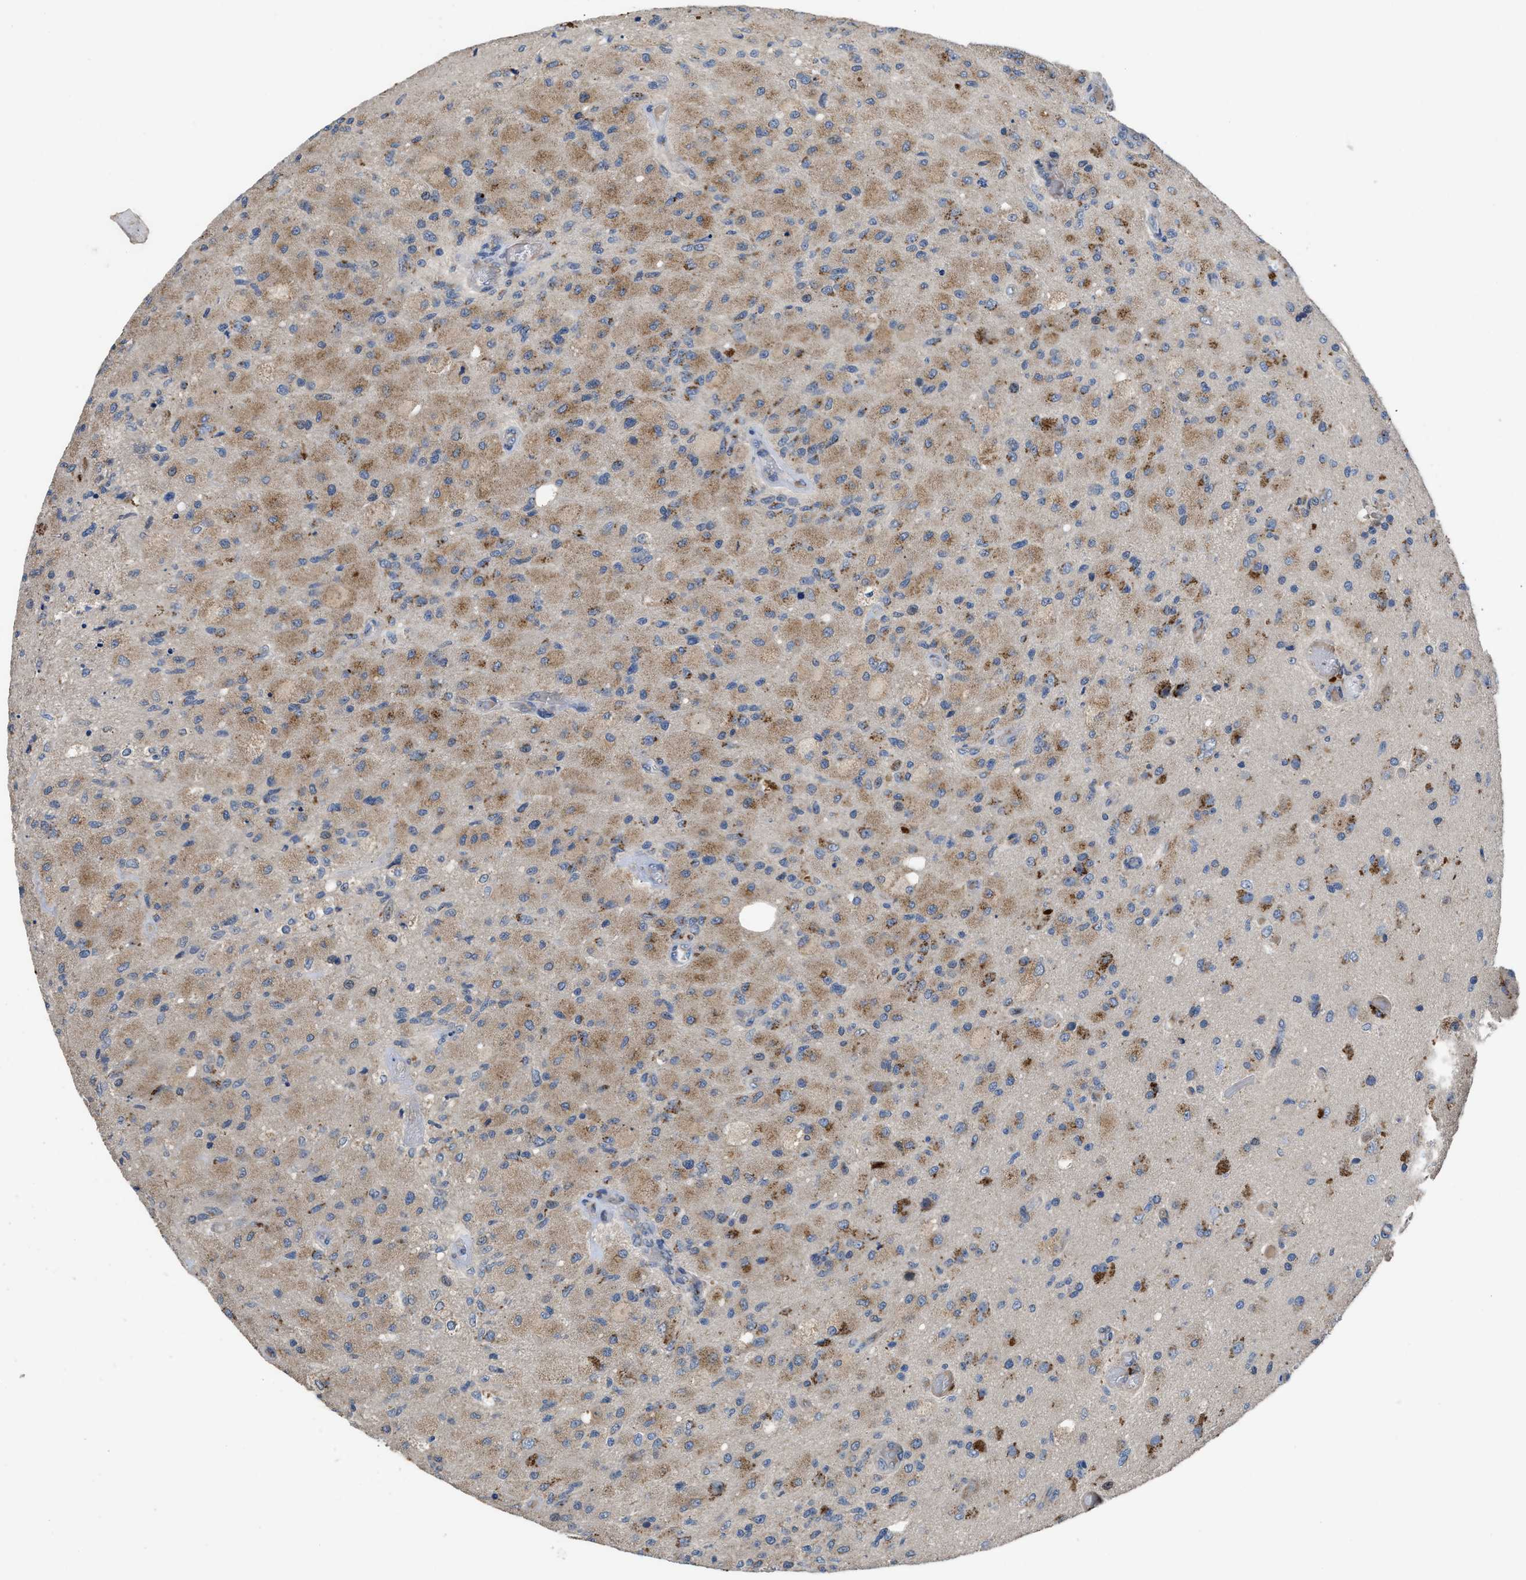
{"staining": {"intensity": "moderate", "quantity": "25%-75%", "location": "cytoplasmic/membranous"}, "tissue": "glioma", "cell_type": "Tumor cells", "image_type": "cancer", "snomed": [{"axis": "morphology", "description": "Normal tissue, NOS"}, {"axis": "morphology", "description": "Glioma, malignant, High grade"}, {"axis": "topography", "description": "Cerebral cortex"}], "caption": "Tumor cells show medium levels of moderate cytoplasmic/membranous staining in approximately 25%-75% of cells in glioma.", "gene": "SIK2", "patient": {"sex": "male", "age": 77}}